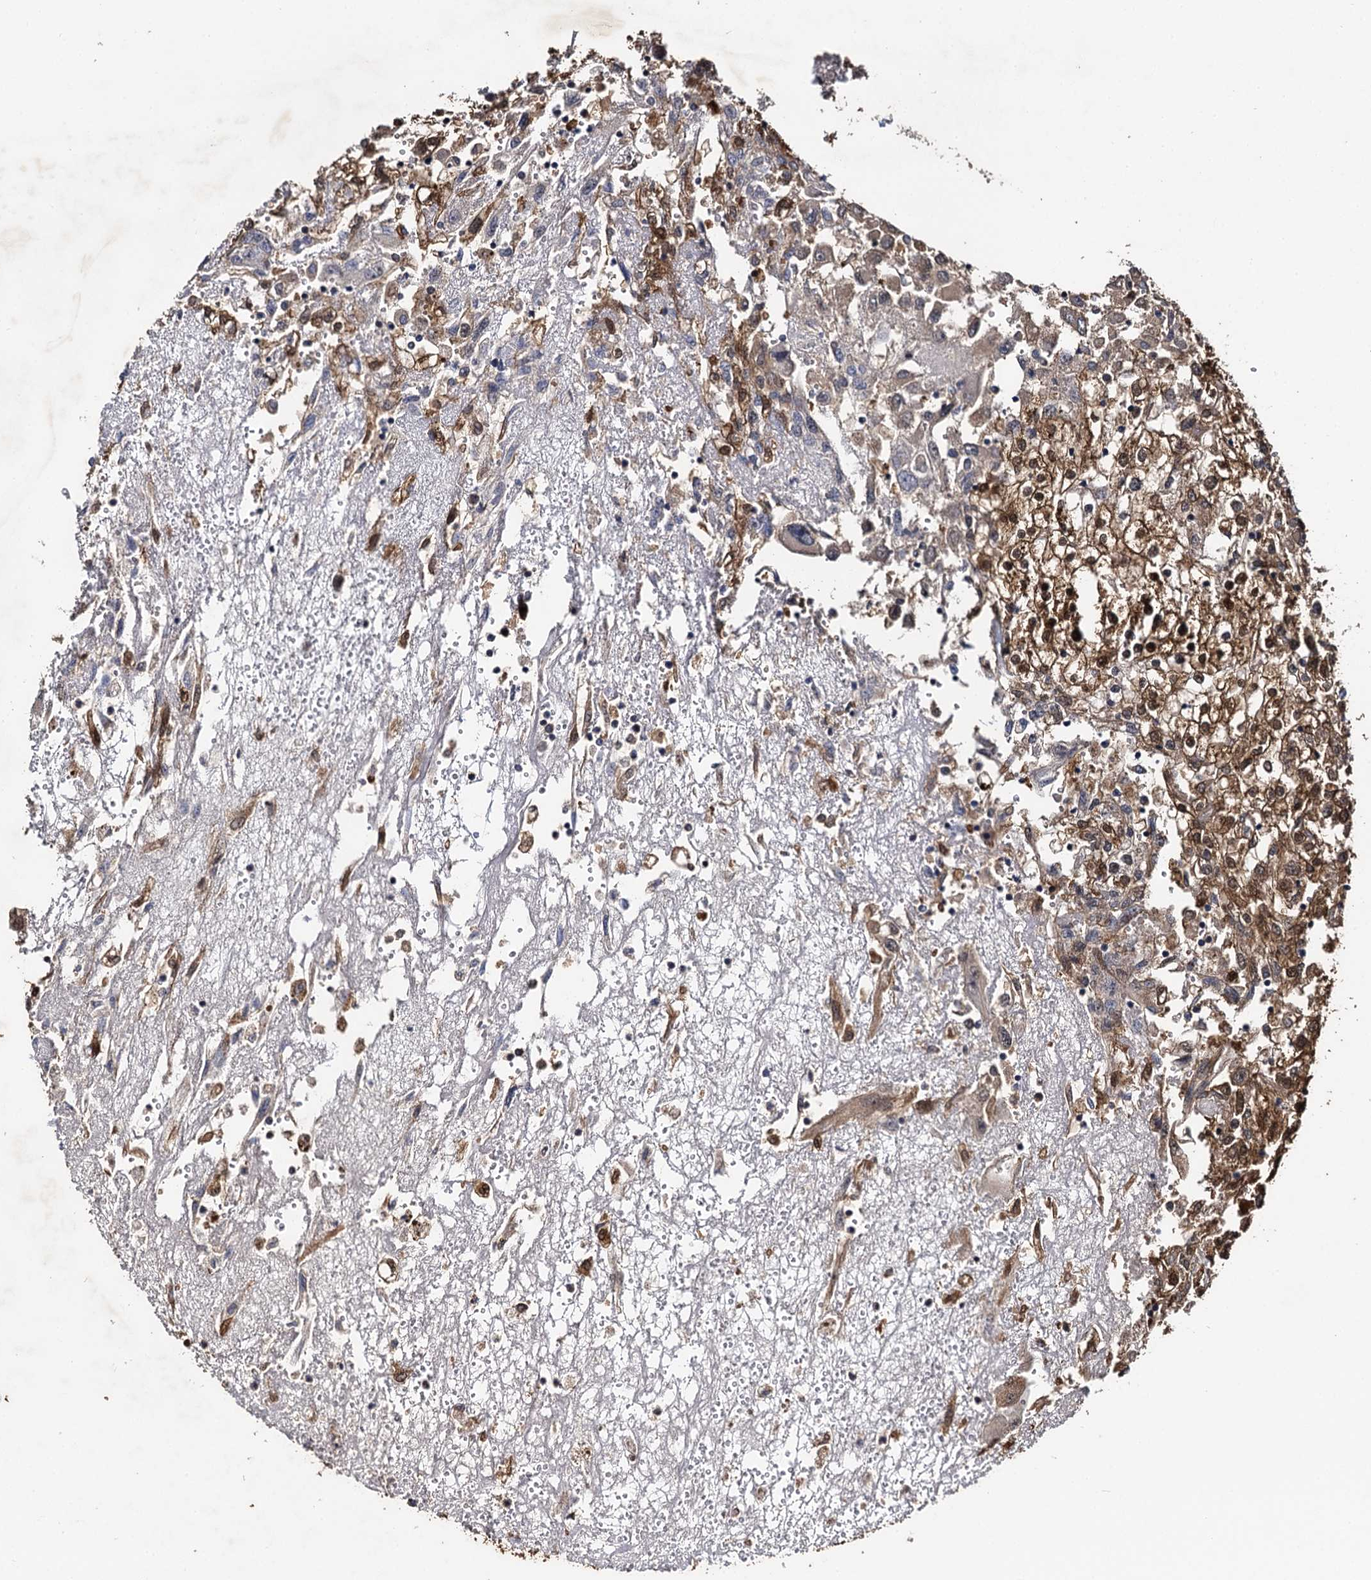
{"staining": {"intensity": "moderate", "quantity": ">75%", "location": "cytoplasmic/membranous,nuclear"}, "tissue": "renal cancer", "cell_type": "Tumor cells", "image_type": "cancer", "snomed": [{"axis": "morphology", "description": "Adenocarcinoma, NOS"}, {"axis": "topography", "description": "Kidney"}], "caption": "Adenocarcinoma (renal) was stained to show a protein in brown. There is medium levels of moderate cytoplasmic/membranous and nuclear positivity in about >75% of tumor cells.", "gene": "SLC46A3", "patient": {"sex": "female", "age": 52}}